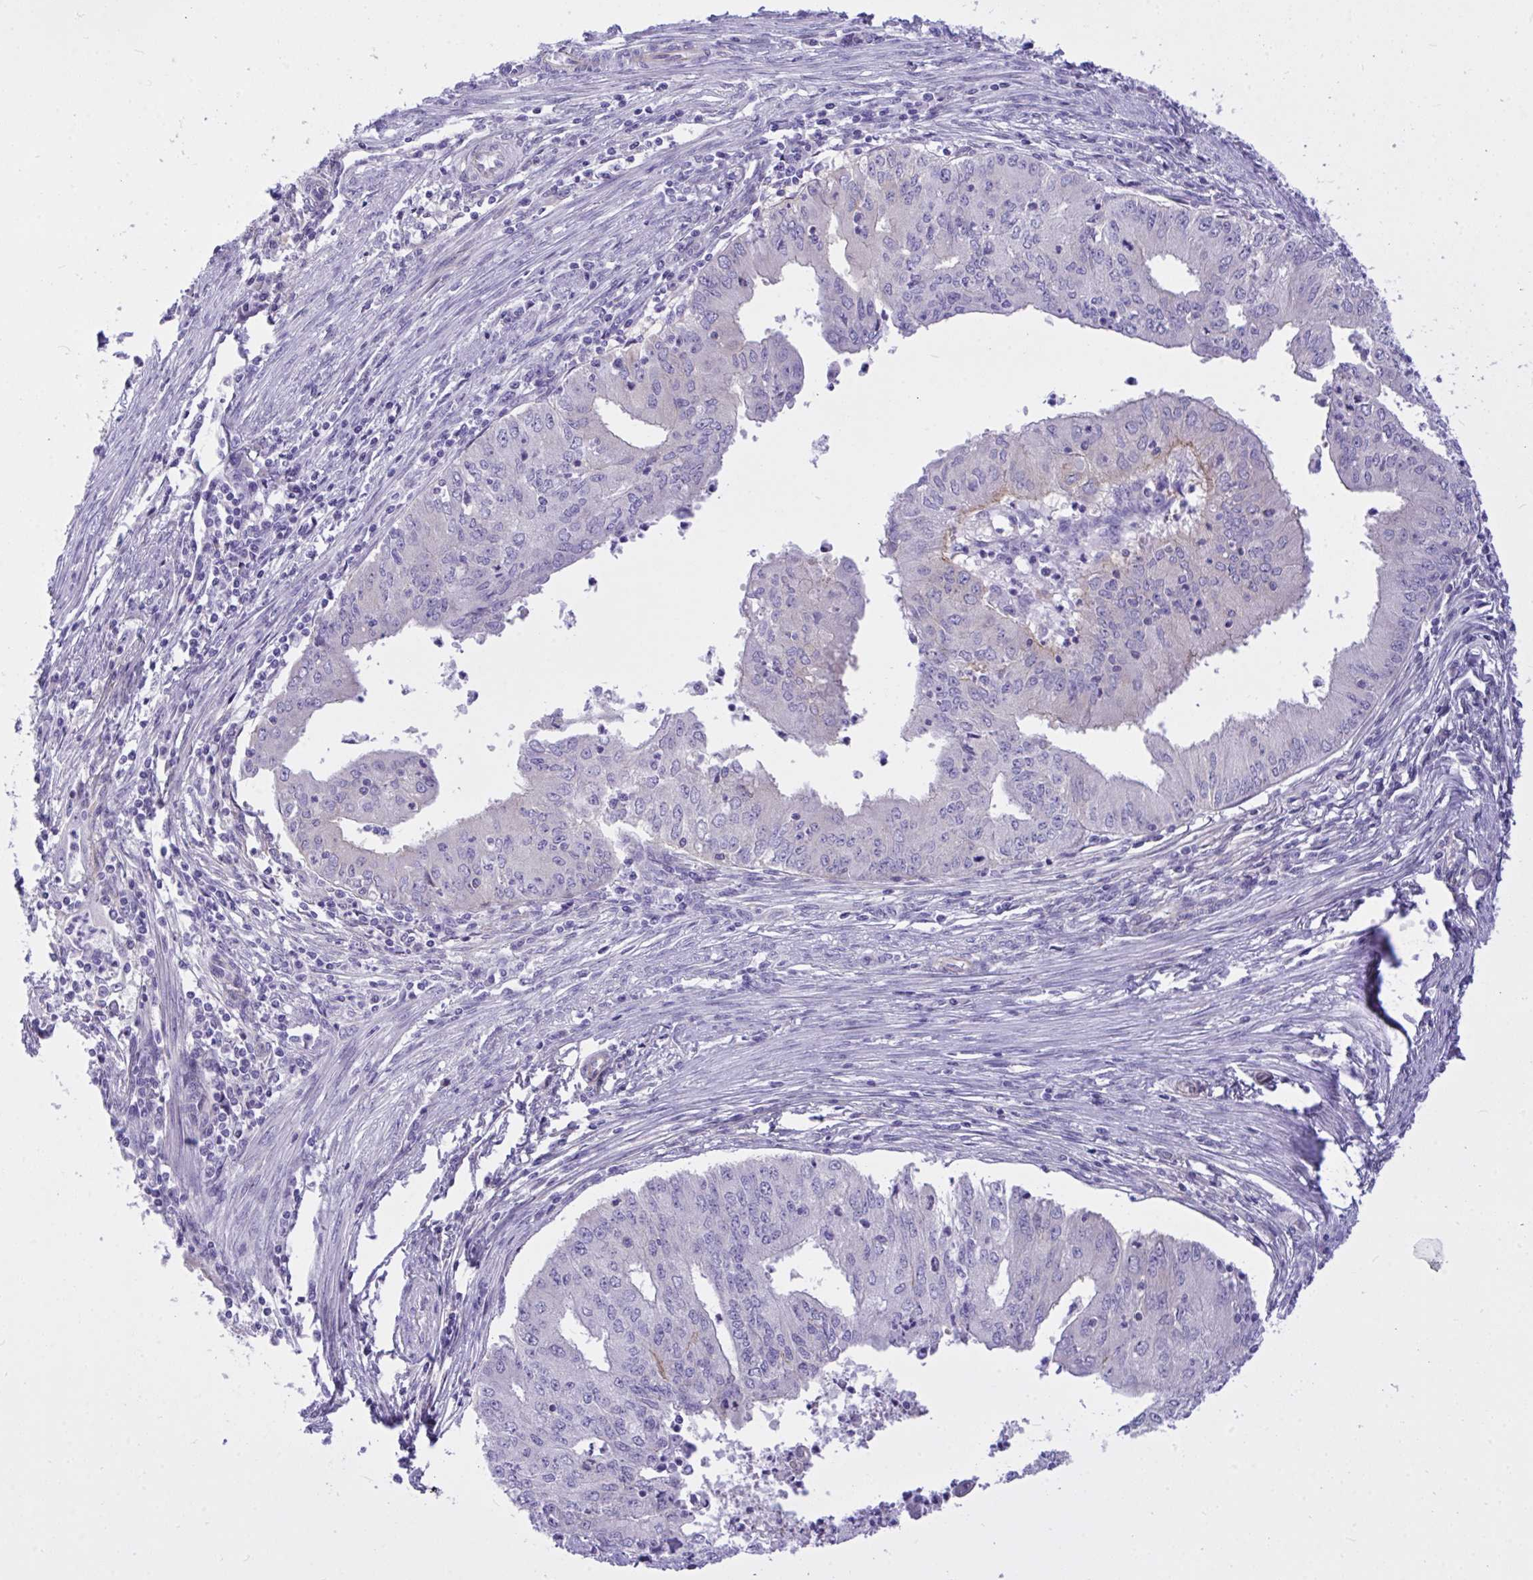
{"staining": {"intensity": "negative", "quantity": "none", "location": "none"}, "tissue": "endometrial cancer", "cell_type": "Tumor cells", "image_type": "cancer", "snomed": [{"axis": "morphology", "description": "Adenocarcinoma, NOS"}, {"axis": "topography", "description": "Endometrium"}], "caption": "Tumor cells are negative for protein expression in human endometrial adenocarcinoma.", "gene": "TLN2", "patient": {"sex": "female", "age": 50}}